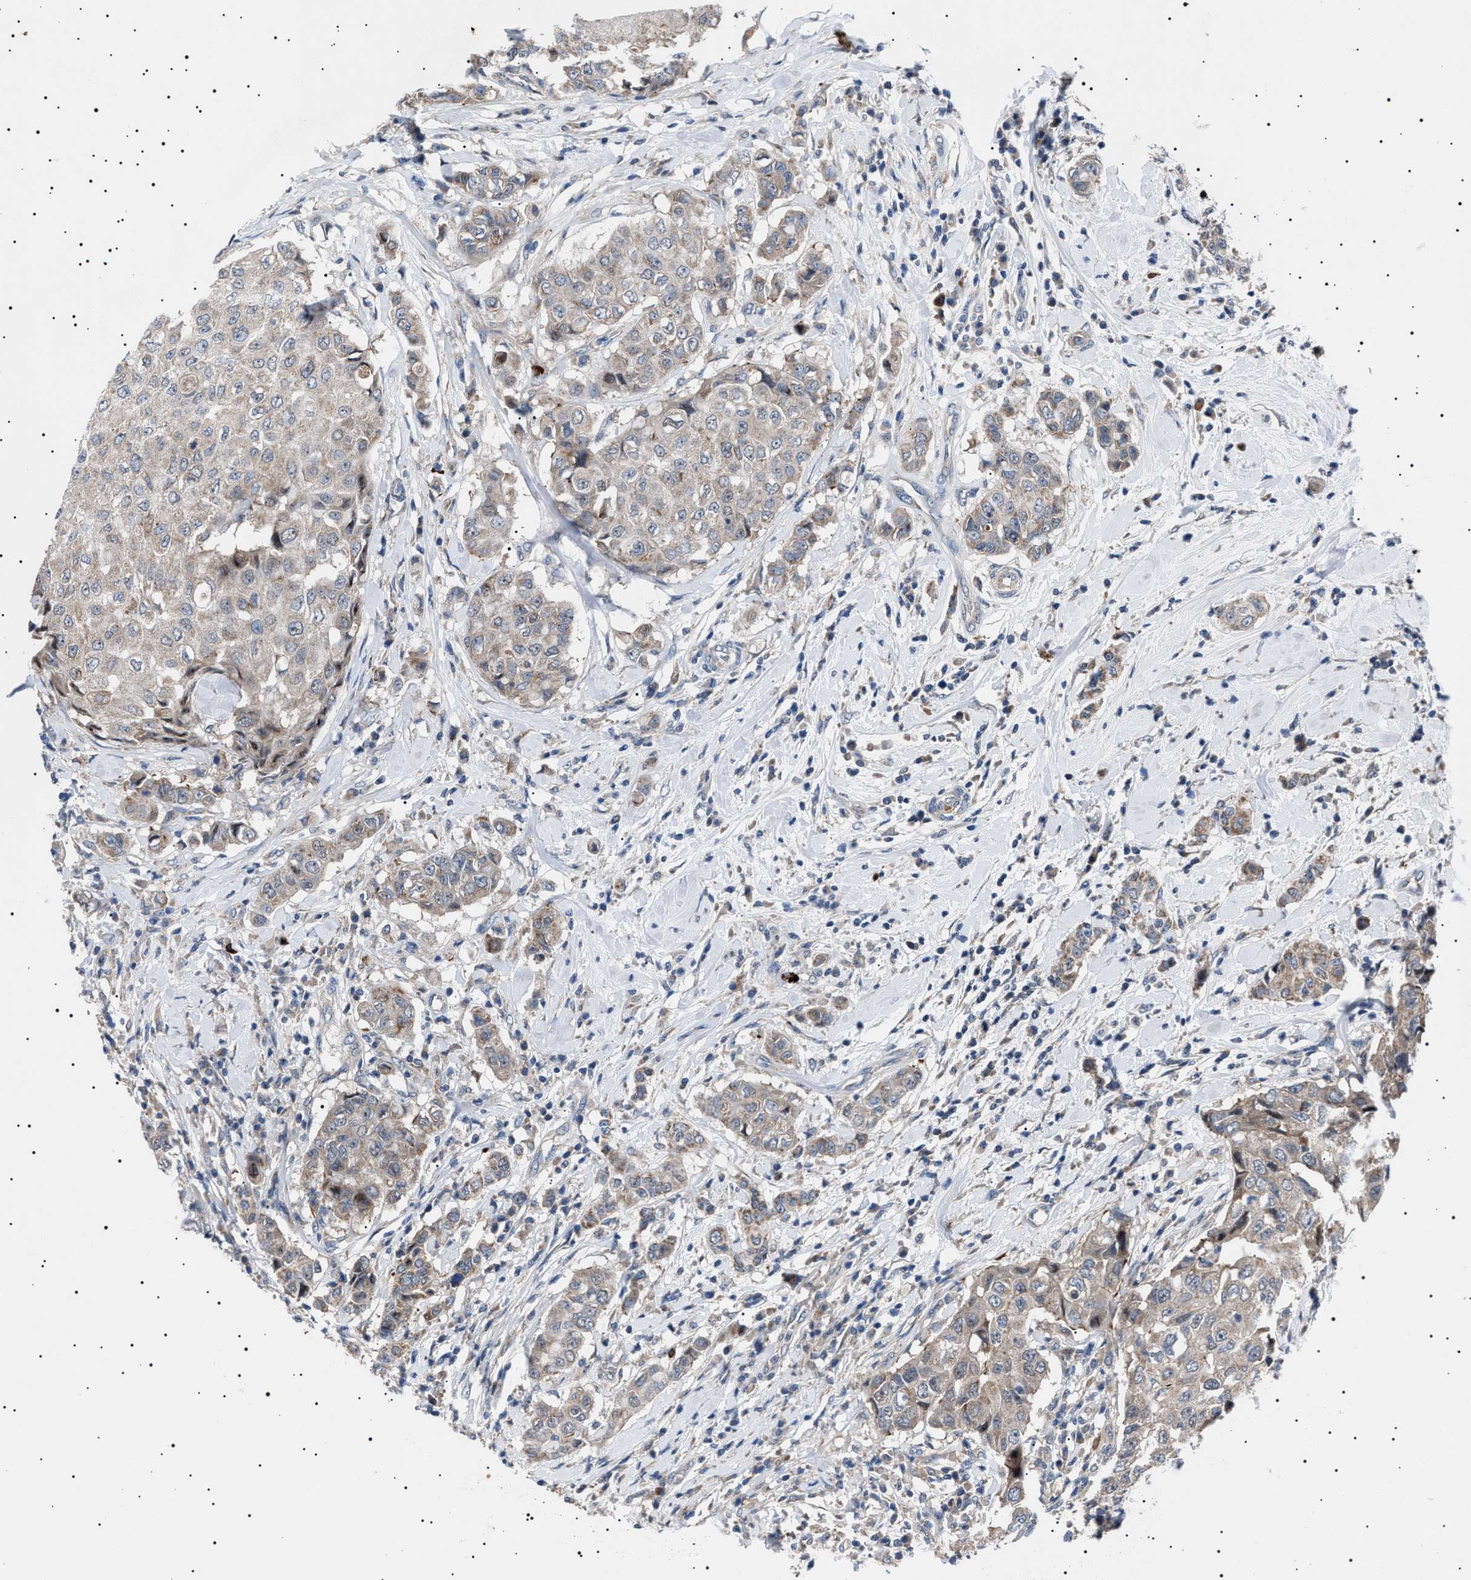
{"staining": {"intensity": "weak", "quantity": "<25%", "location": "cytoplasmic/membranous"}, "tissue": "breast cancer", "cell_type": "Tumor cells", "image_type": "cancer", "snomed": [{"axis": "morphology", "description": "Duct carcinoma"}, {"axis": "topography", "description": "Breast"}], "caption": "Protein analysis of breast intraductal carcinoma shows no significant expression in tumor cells. The staining is performed using DAB brown chromogen with nuclei counter-stained in using hematoxylin.", "gene": "PTRH1", "patient": {"sex": "female", "age": 27}}